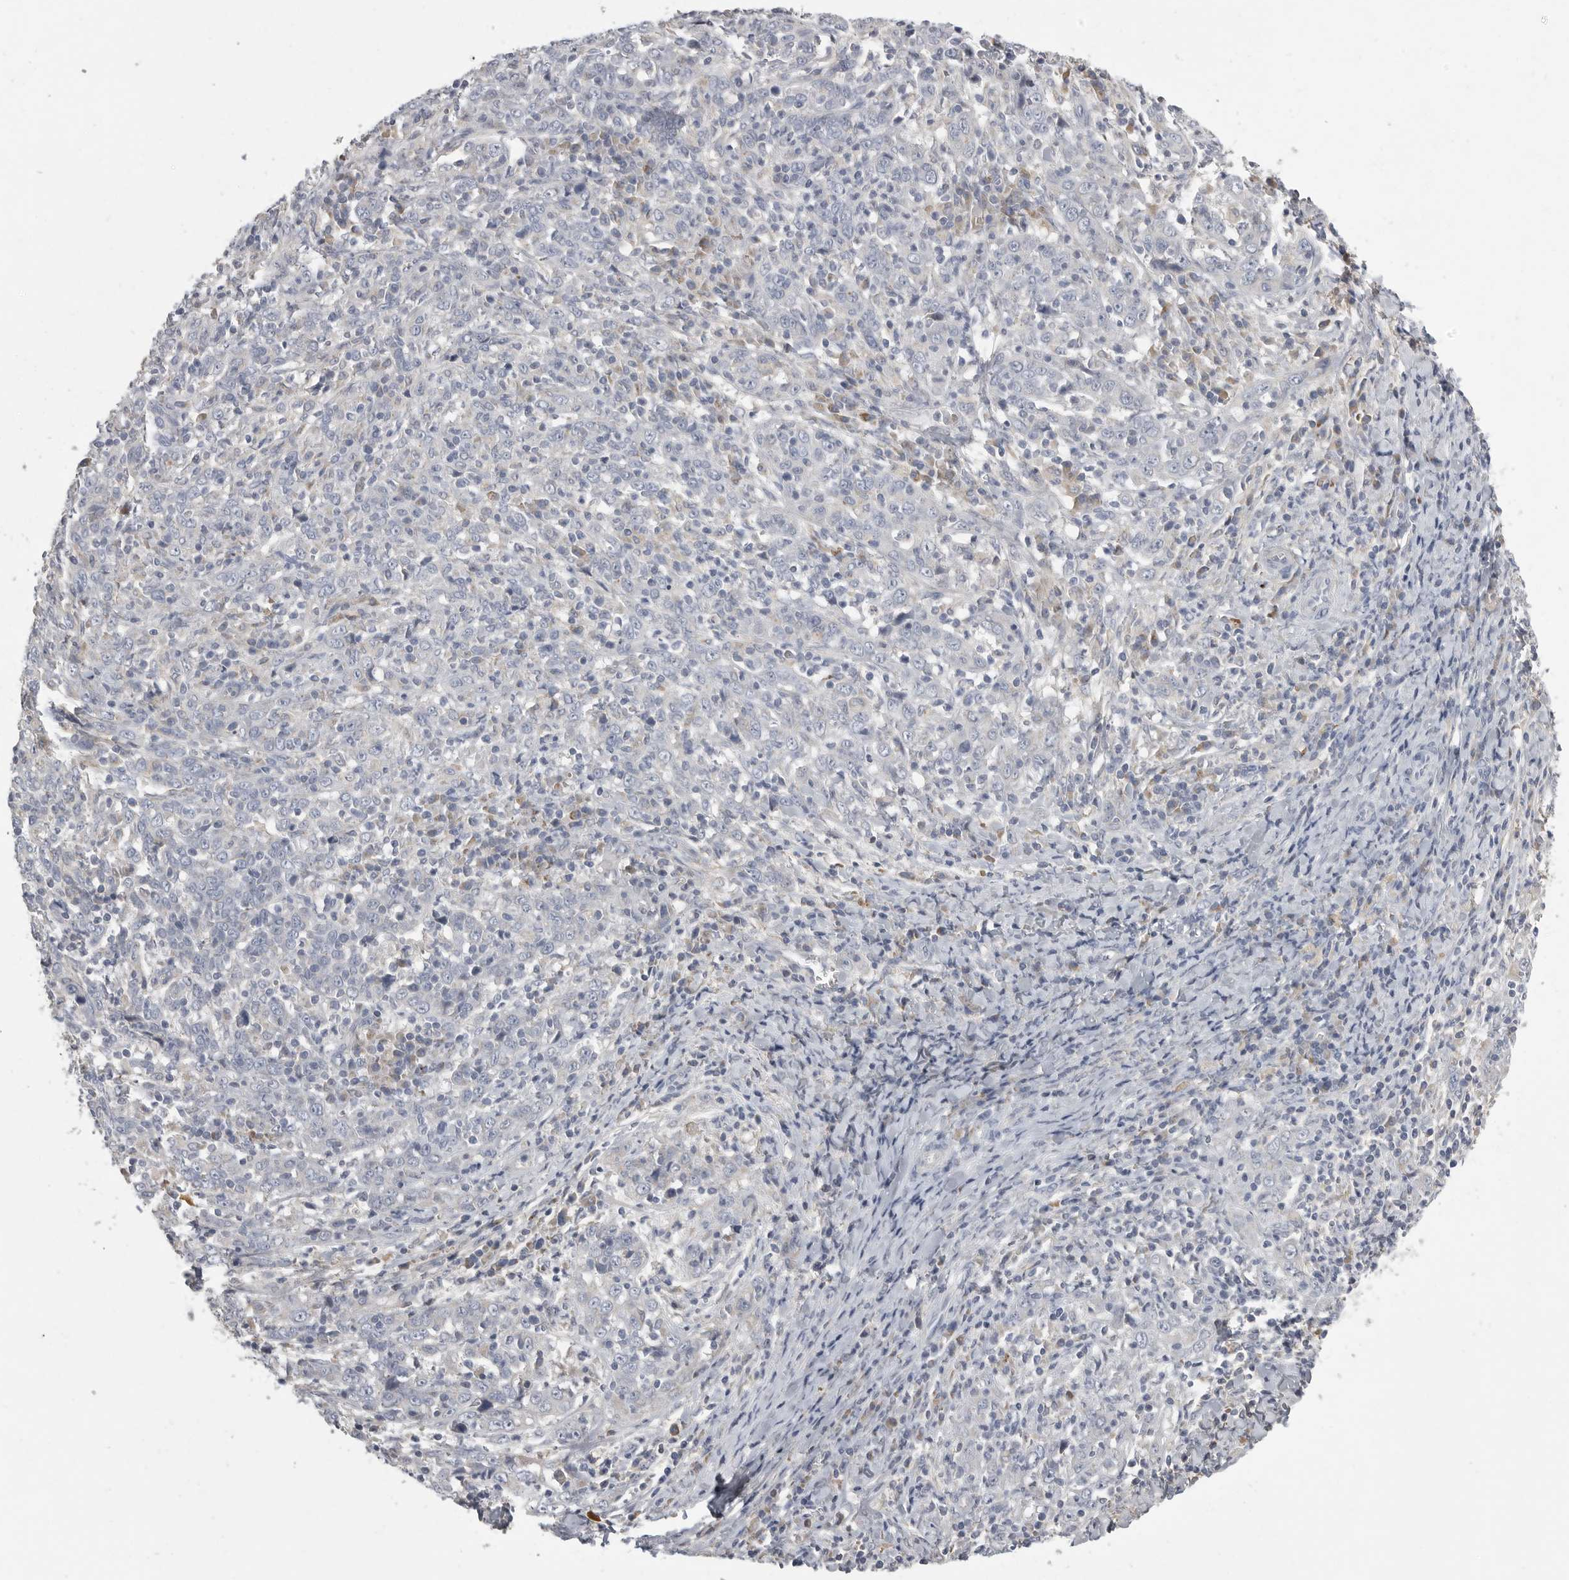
{"staining": {"intensity": "negative", "quantity": "none", "location": "none"}, "tissue": "cervical cancer", "cell_type": "Tumor cells", "image_type": "cancer", "snomed": [{"axis": "morphology", "description": "Squamous cell carcinoma, NOS"}, {"axis": "topography", "description": "Cervix"}], "caption": "Tumor cells show no significant protein staining in cervical squamous cell carcinoma.", "gene": "SDC3", "patient": {"sex": "female", "age": 46}}